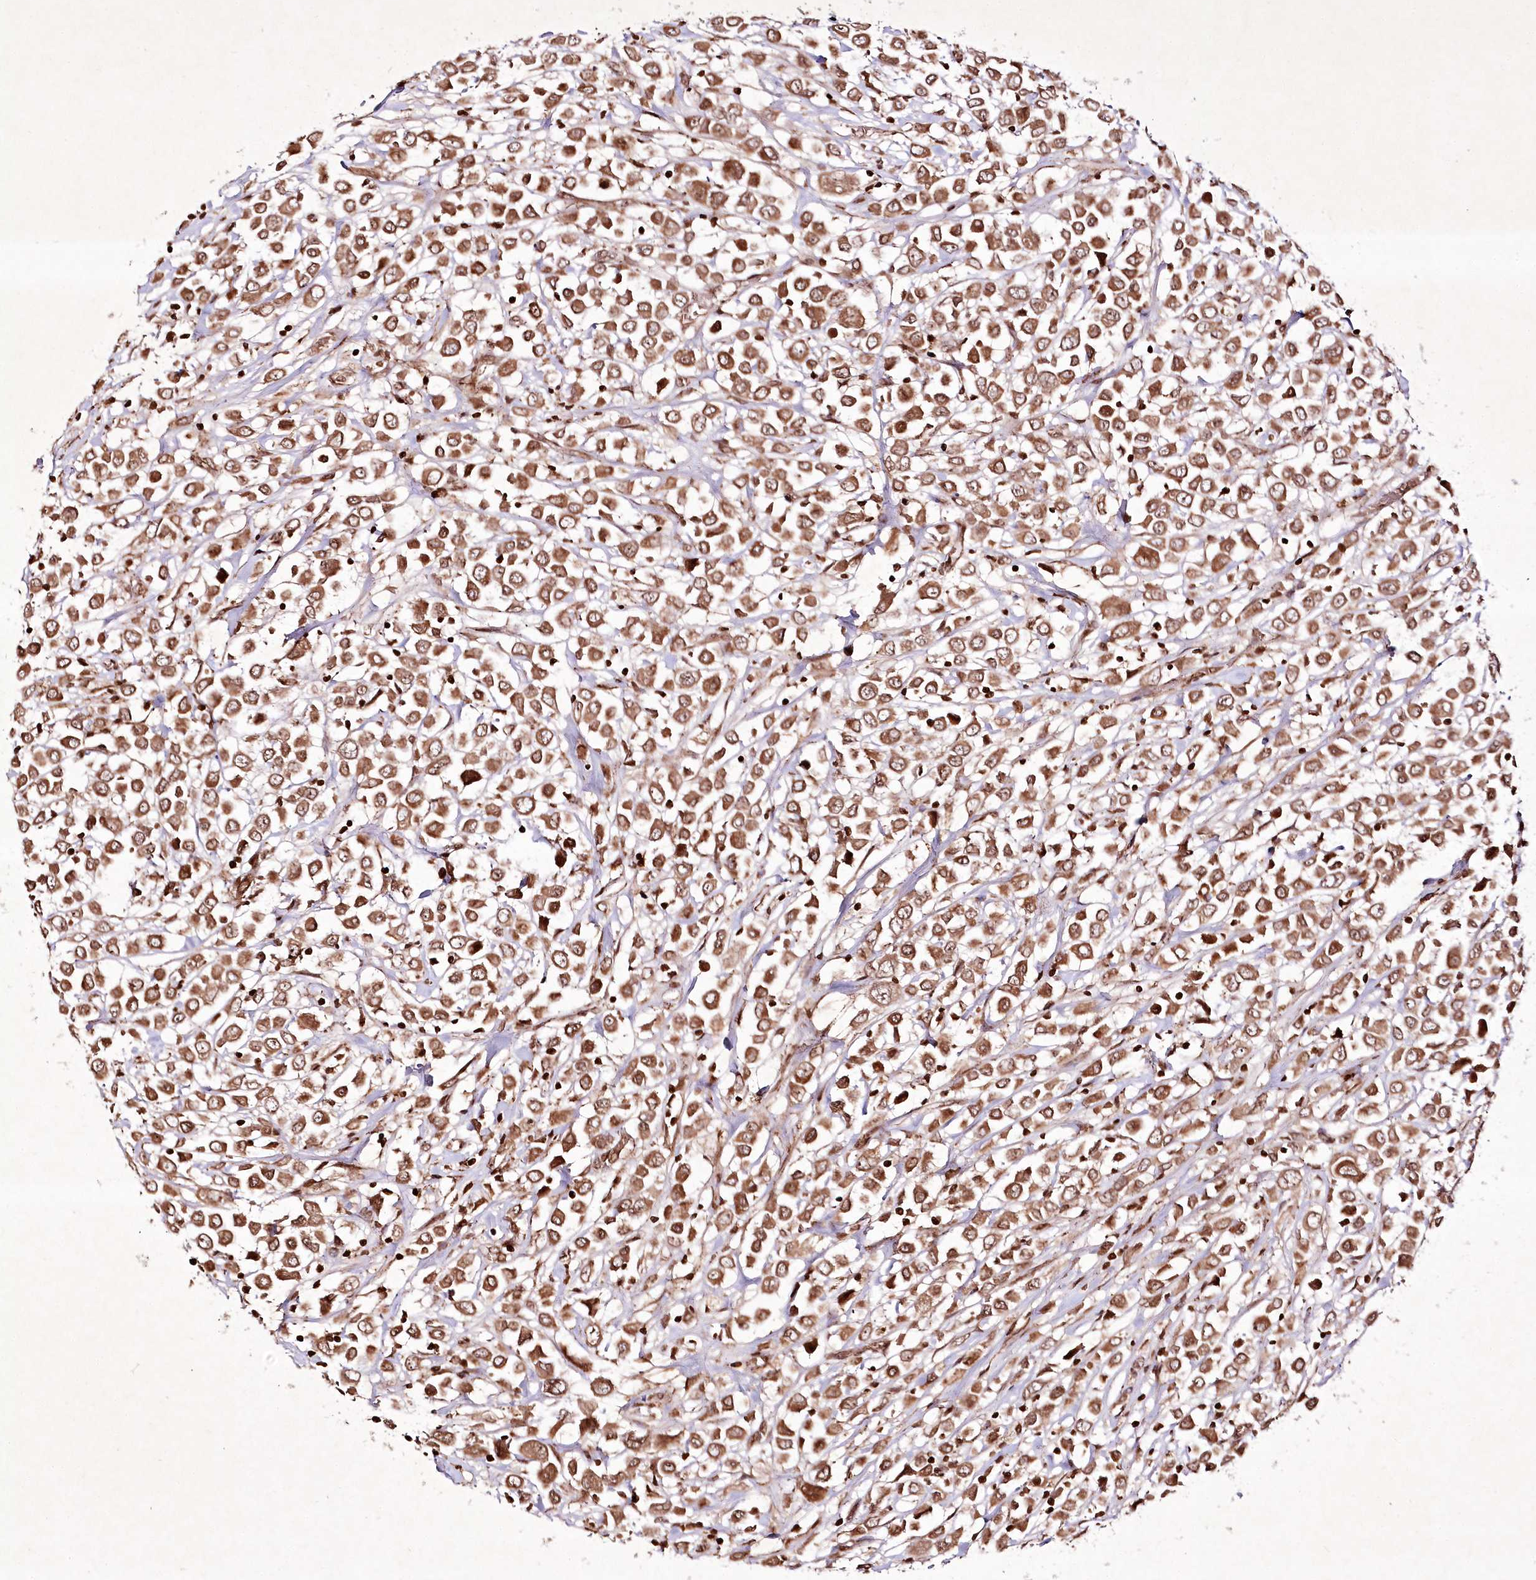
{"staining": {"intensity": "moderate", "quantity": ">75%", "location": "cytoplasmic/membranous"}, "tissue": "breast cancer", "cell_type": "Tumor cells", "image_type": "cancer", "snomed": [{"axis": "morphology", "description": "Duct carcinoma"}, {"axis": "topography", "description": "Breast"}], "caption": "Immunohistochemistry image of neoplastic tissue: human breast intraductal carcinoma stained using immunohistochemistry demonstrates medium levels of moderate protein expression localized specifically in the cytoplasmic/membranous of tumor cells, appearing as a cytoplasmic/membranous brown color.", "gene": "CARM1", "patient": {"sex": "female", "age": 61}}